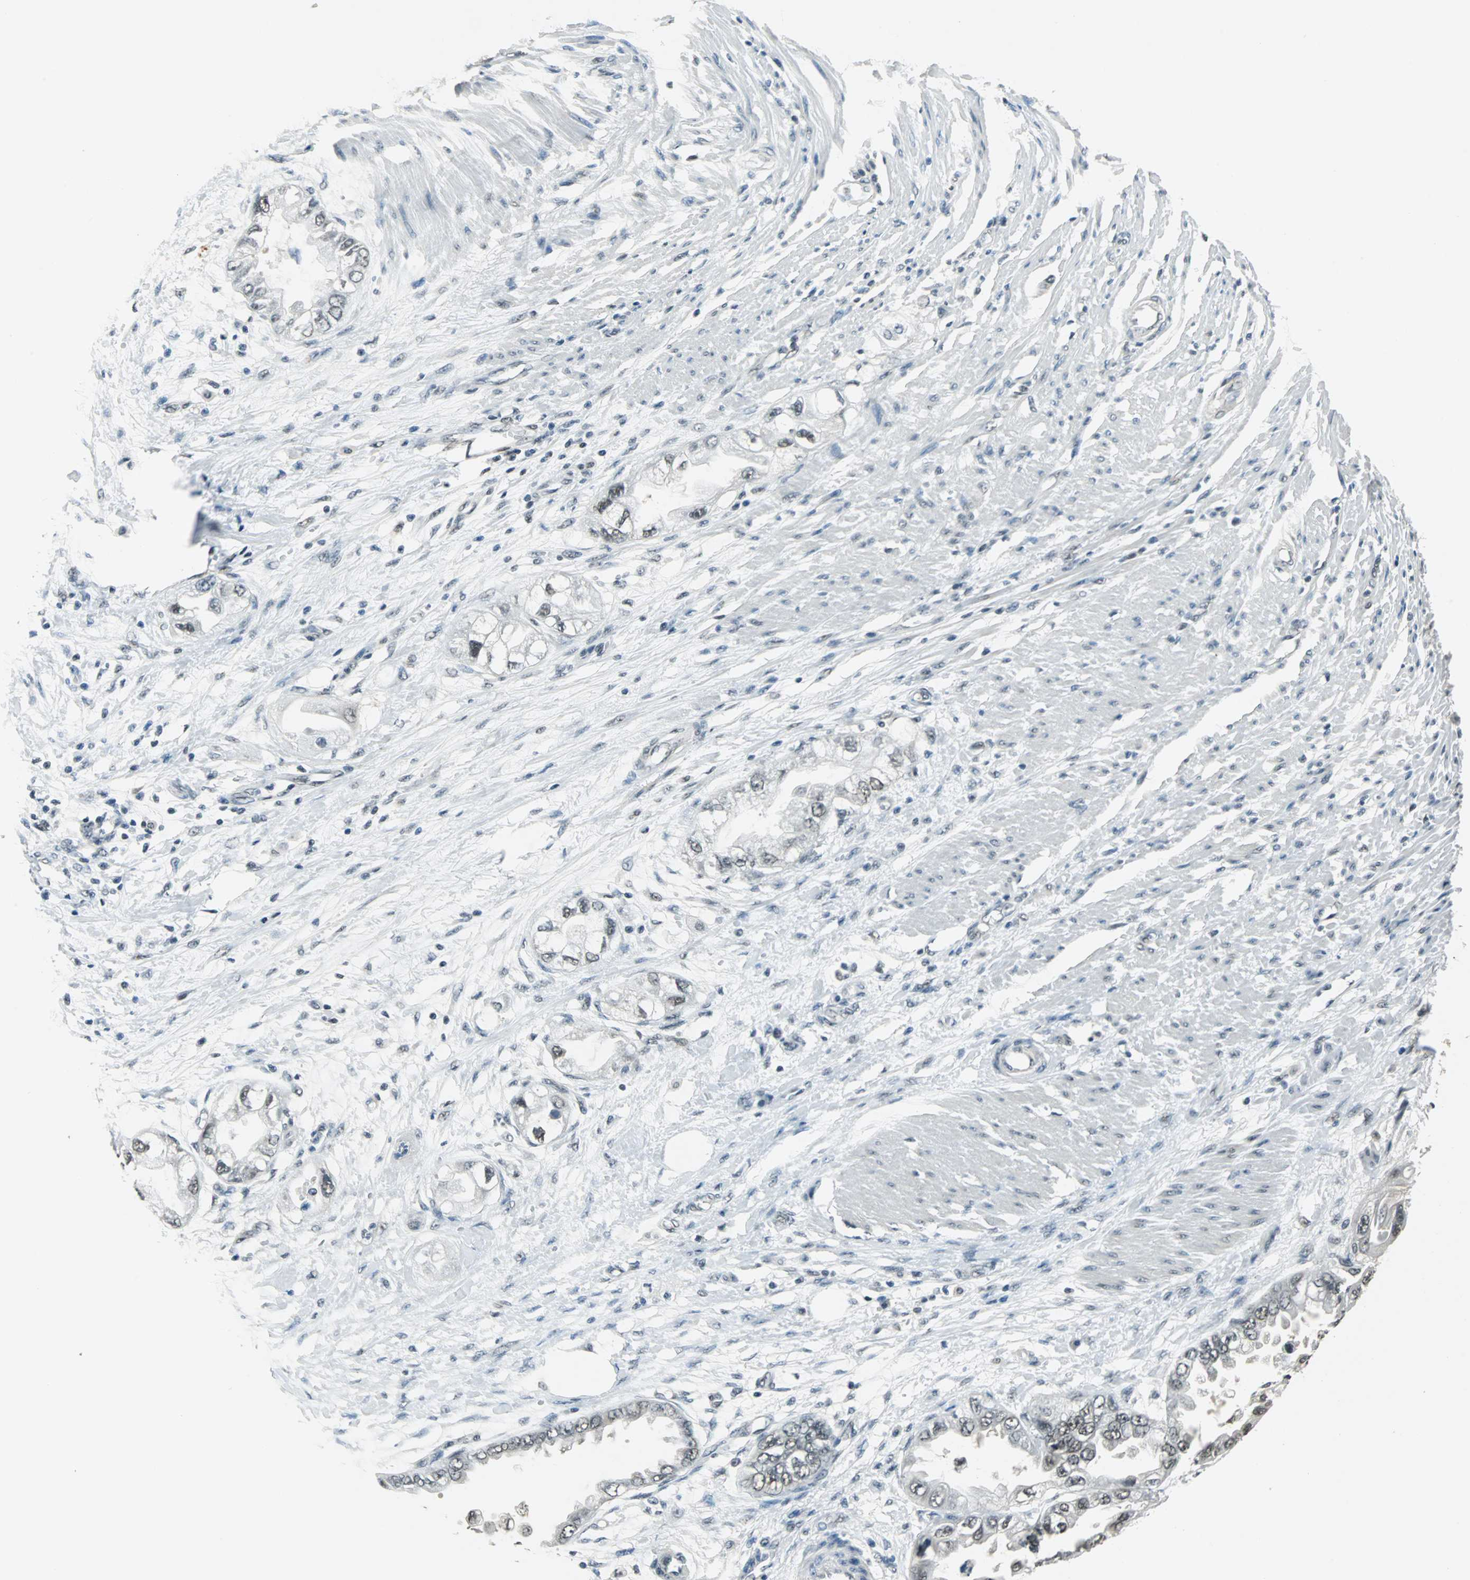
{"staining": {"intensity": "moderate", "quantity": ">75%", "location": "nuclear"}, "tissue": "endometrial cancer", "cell_type": "Tumor cells", "image_type": "cancer", "snomed": [{"axis": "morphology", "description": "Adenocarcinoma, NOS"}, {"axis": "topography", "description": "Endometrium"}], "caption": "IHC histopathology image of human endometrial cancer (adenocarcinoma) stained for a protein (brown), which displays medium levels of moderate nuclear staining in about >75% of tumor cells.", "gene": "RBM14", "patient": {"sex": "female", "age": 67}}